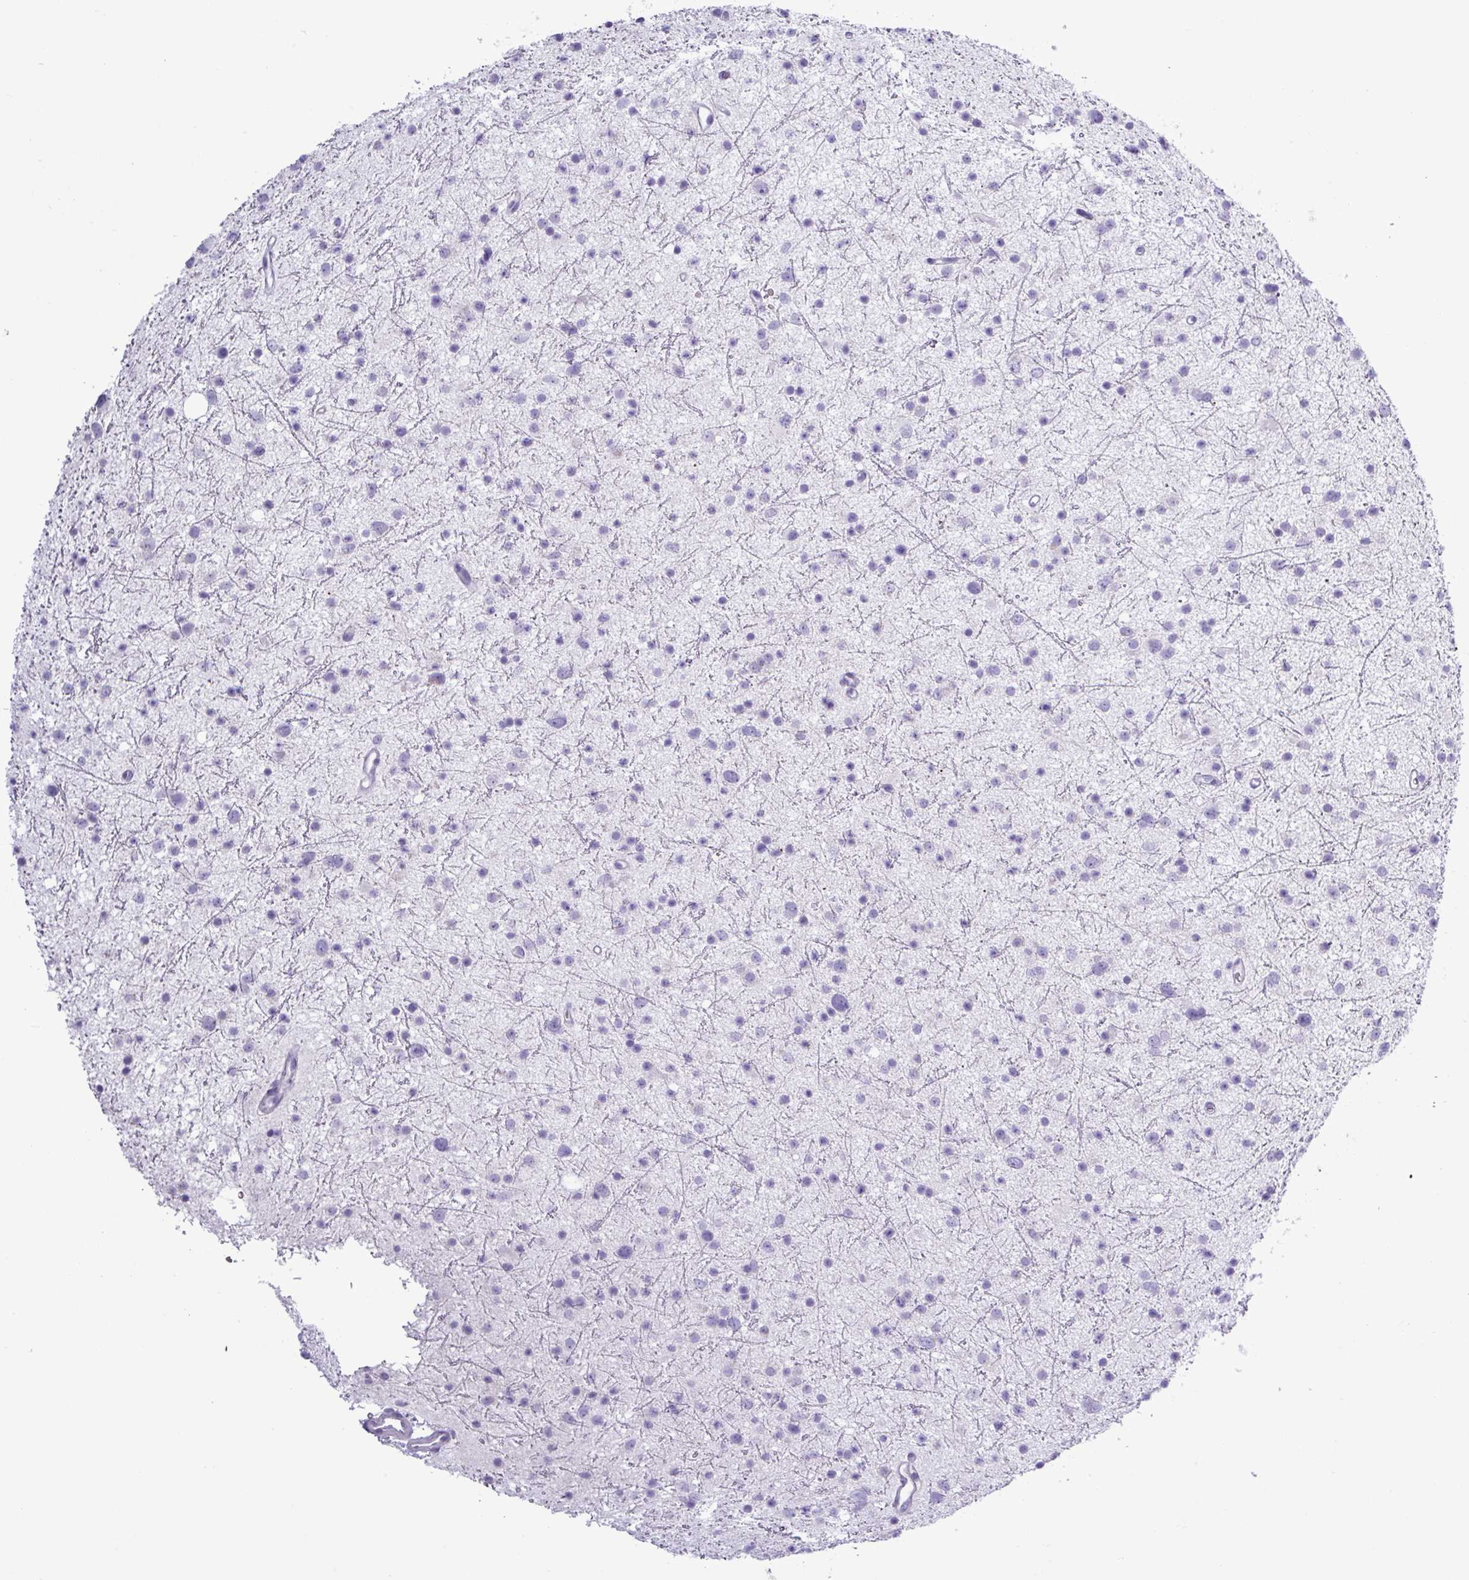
{"staining": {"intensity": "negative", "quantity": "none", "location": "none"}, "tissue": "glioma", "cell_type": "Tumor cells", "image_type": "cancer", "snomed": [{"axis": "morphology", "description": "Glioma, malignant, Low grade"}, {"axis": "topography", "description": "Cerebral cortex"}], "caption": "Immunohistochemistry (IHC) histopathology image of malignant low-grade glioma stained for a protein (brown), which exhibits no staining in tumor cells.", "gene": "ALDH3A1", "patient": {"sex": "female", "age": 39}}